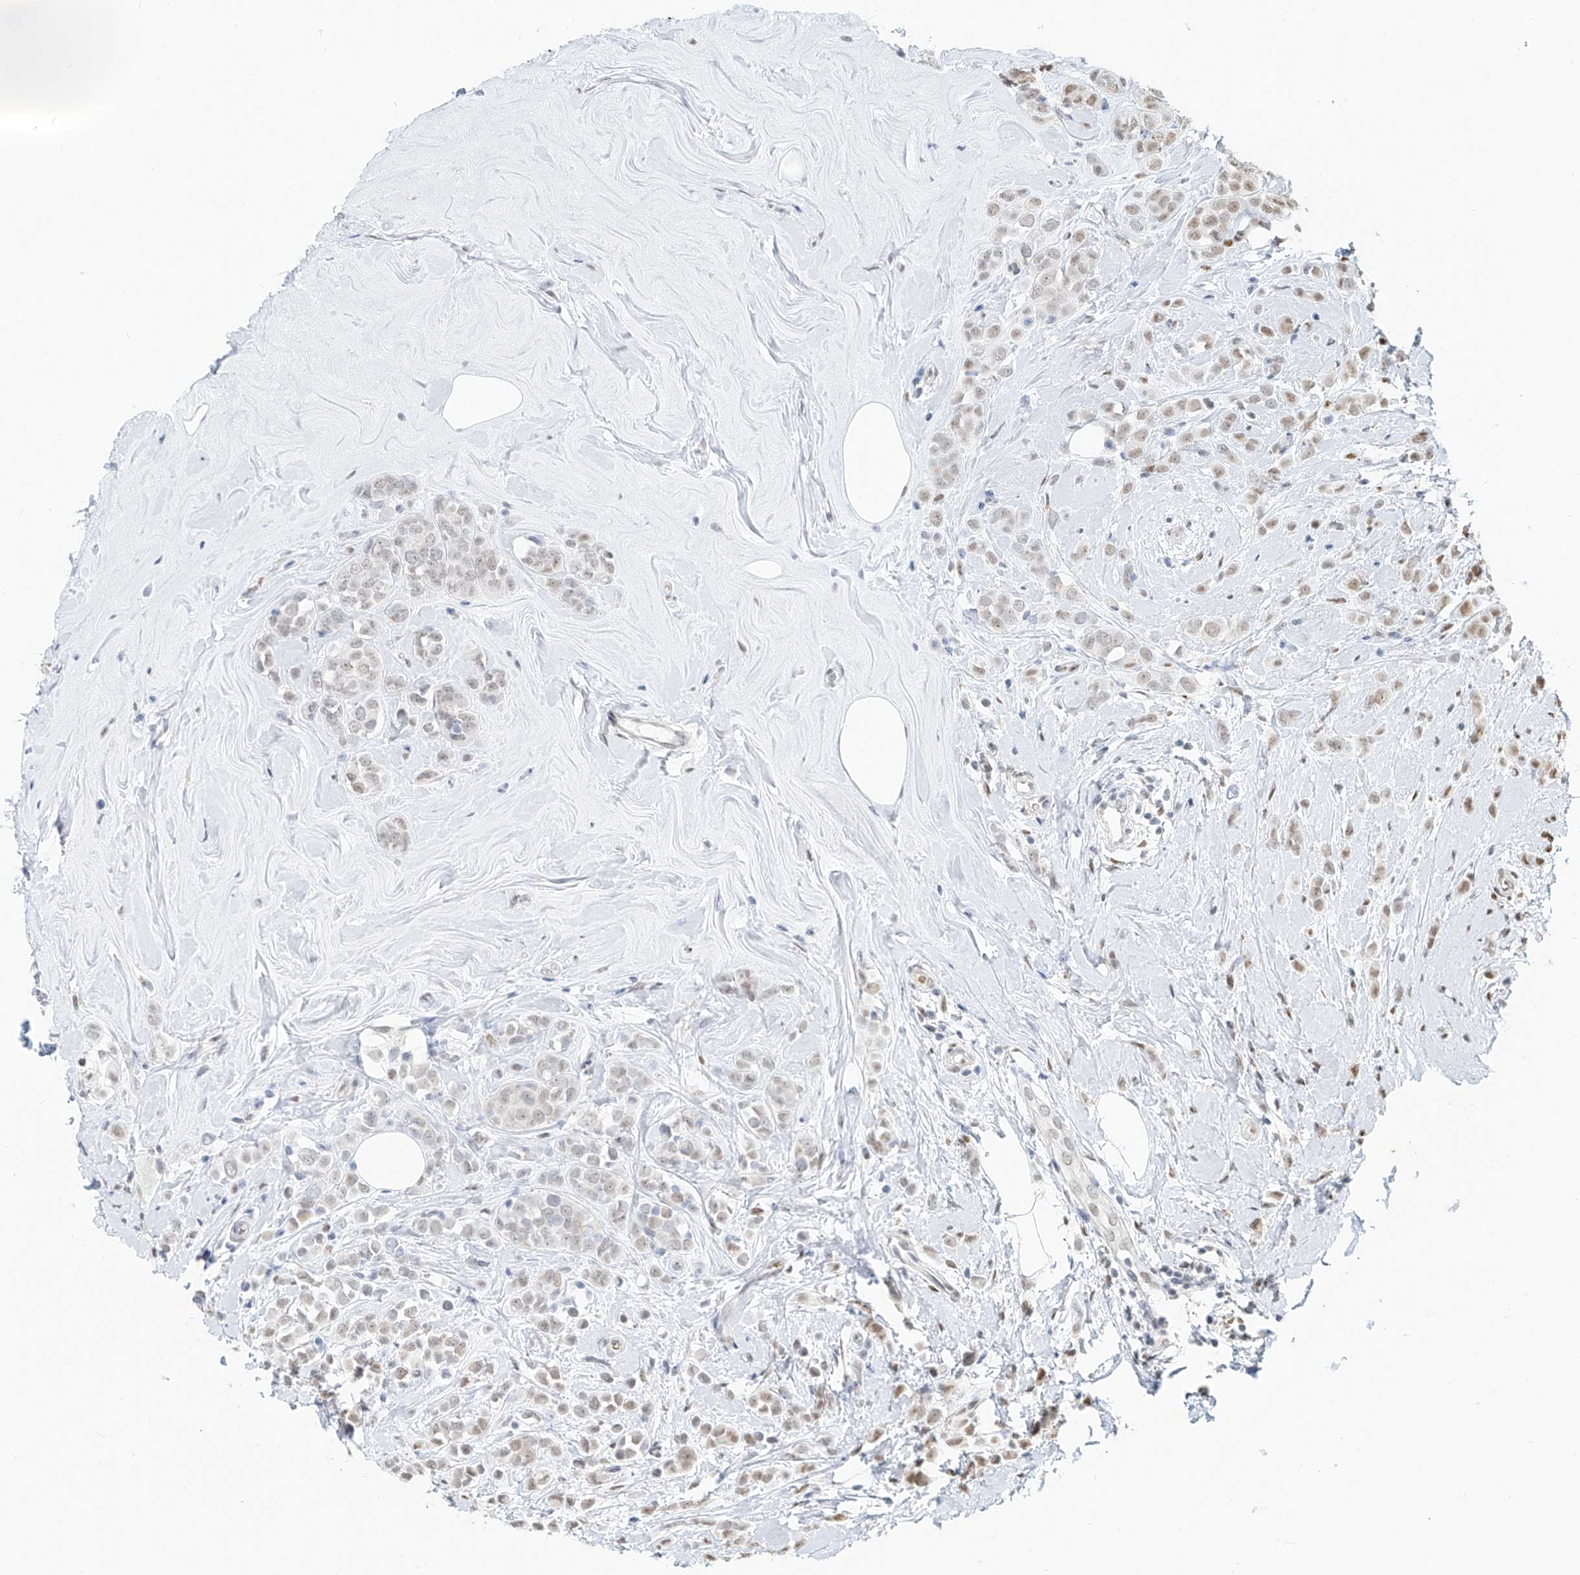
{"staining": {"intensity": "weak", "quantity": "25%-75%", "location": "nuclear"}, "tissue": "breast cancer", "cell_type": "Tumor cells", "image_type": "cancer", "snomed": [{"axis": "morphology", "description": "Lobular carcinoma"}, {"axis": "topography", "description": "Breast"}], "caption": "Breast cancer (lobular carcinoma) stained for a protein exhibits weak nuclear positivity in tumor cells. The staining was performed using DAB (3,3'-diaminobenzidine), with brown indicating positive protein expression. Nuclei are stained blue with hematoxylin.", "gene": "SASH1", "patient": {"sex": "female", "age": 47}}